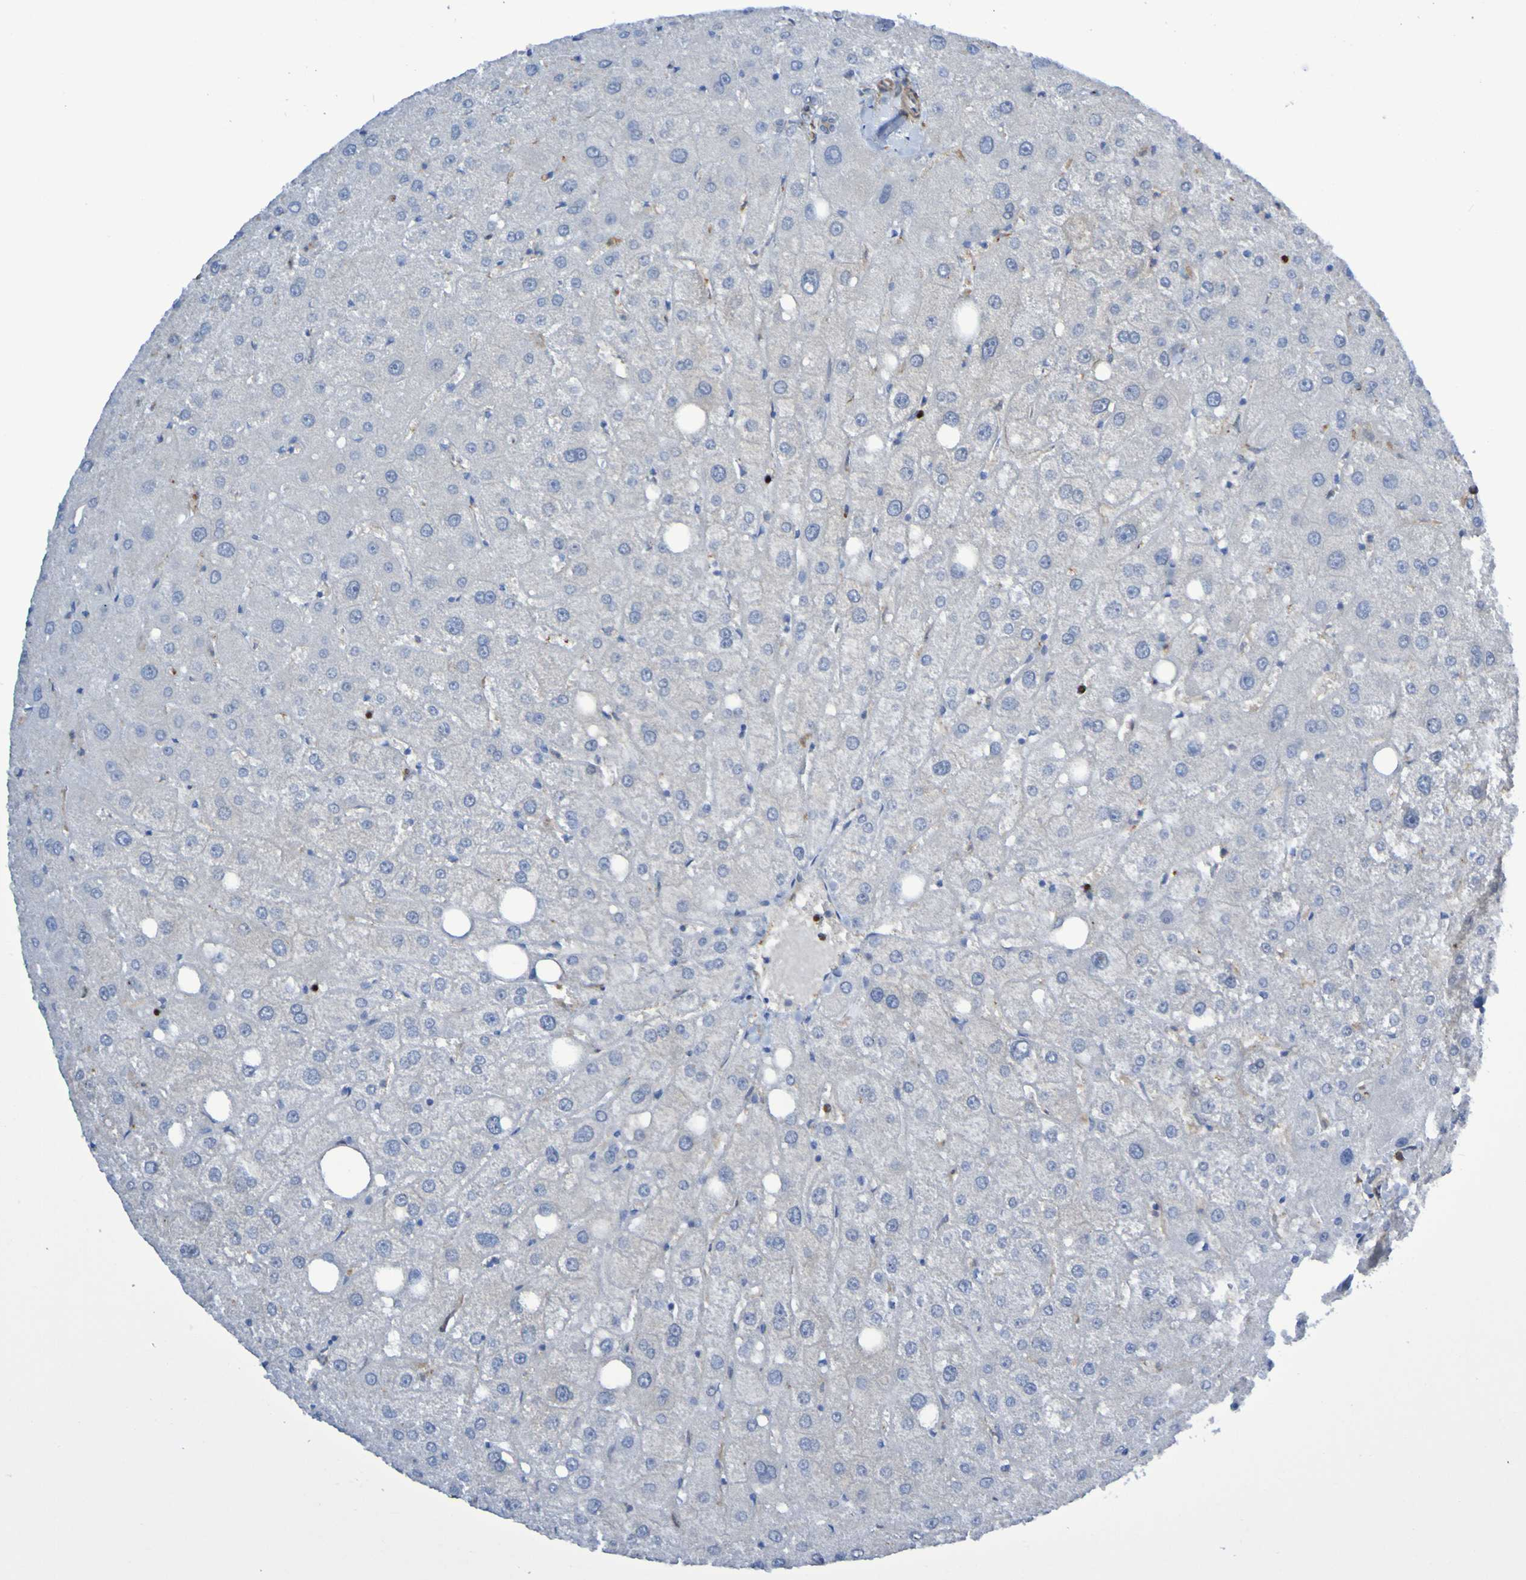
{"staining": {"intensity": "weak", "quantity": "25%-75%", "location": "cytoplasmic/membranous"}, "tissue": "liver", "cell_type": "Cholangiocytes", "image_type": "normal", "snomed": [{"axis": "morphology", "description": "Normal tissue, NOS"}, {"axis": "topography", "description": "Liver"}], "caption": "DAB immunohistochemical staining of normal liver exhibits weak cytoplasmic/membranous protein expression in approximately 25%-75% of cholangiocytes.", "gene": "SCRG1", "patient": {"sex": "male", "age": 73}}